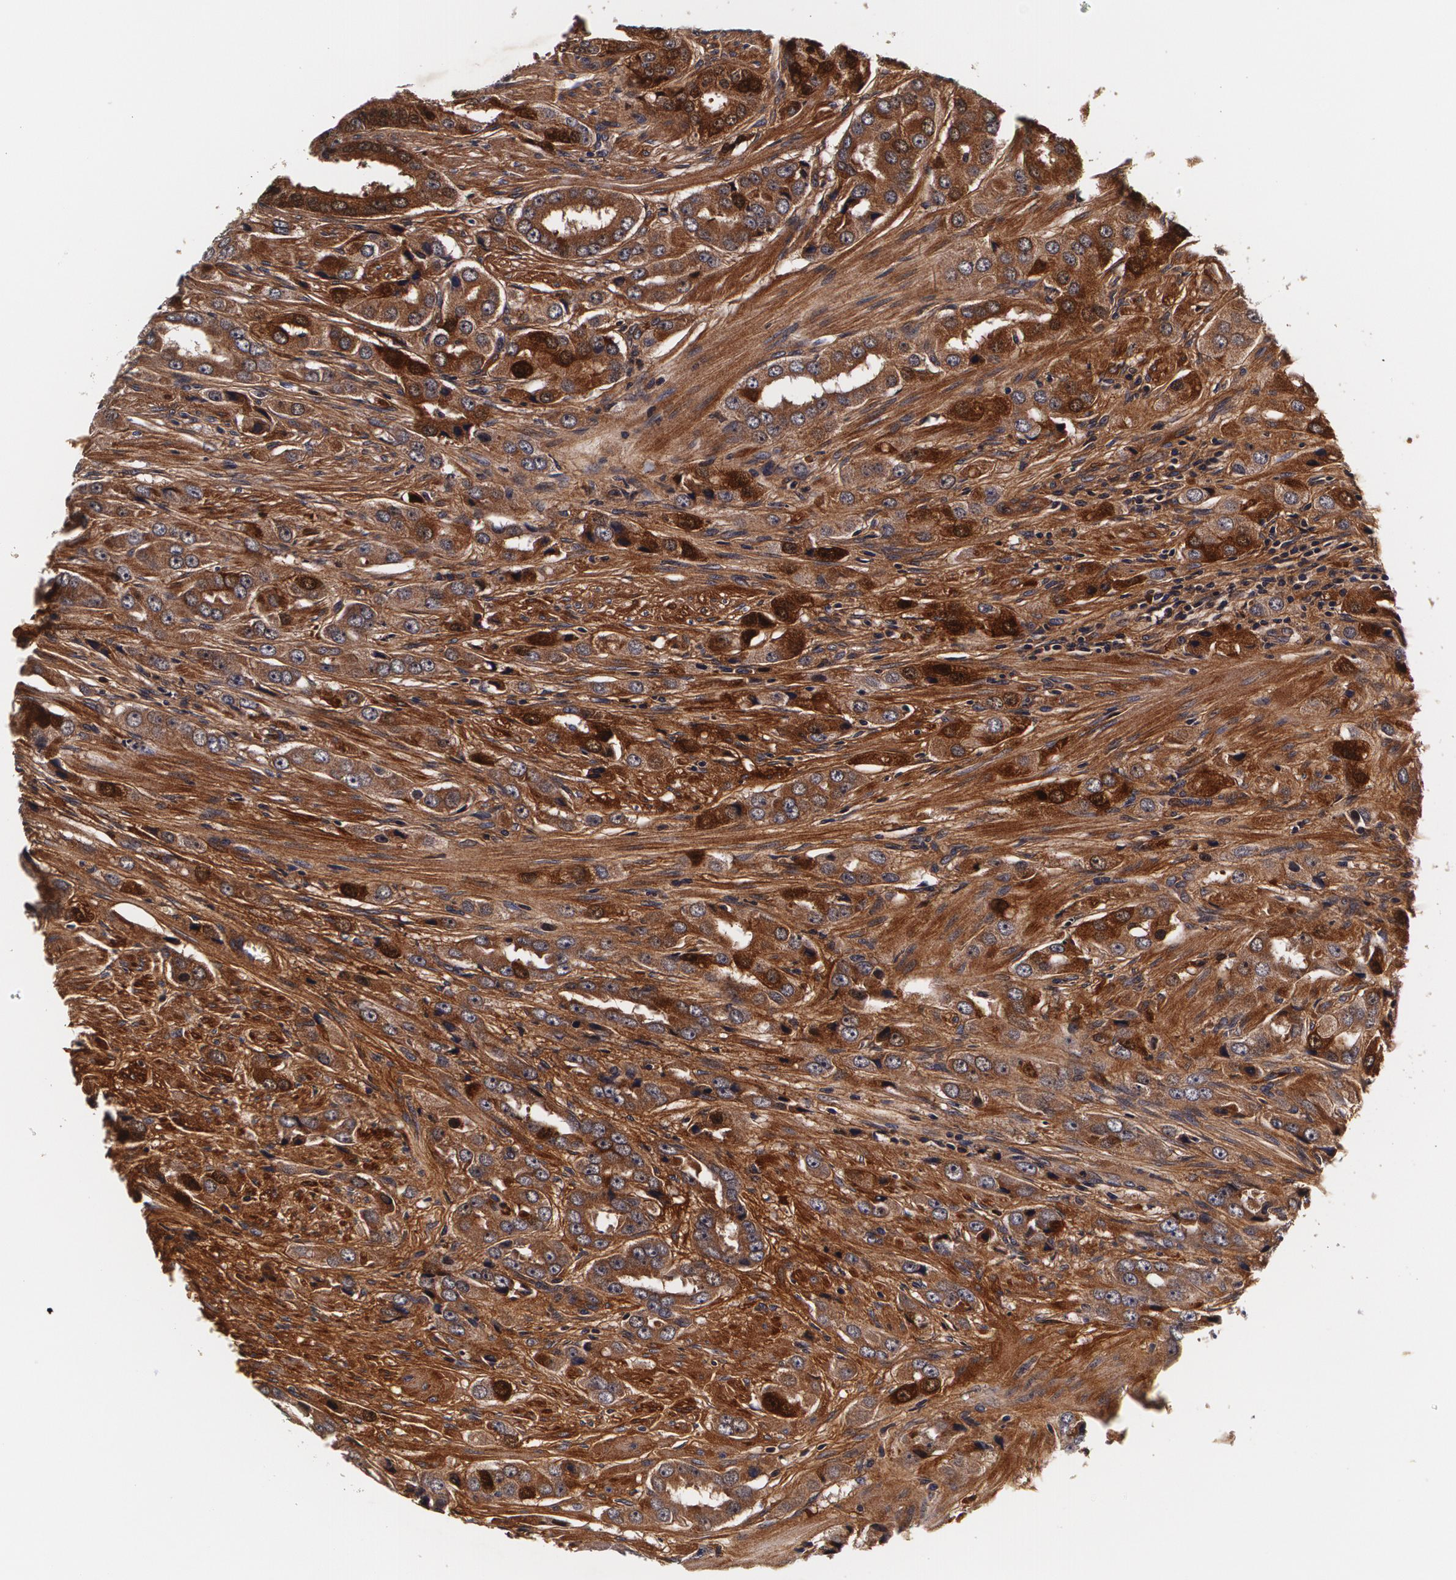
{"staining": {"intensity": "strong", "quantity": ">75%", "location": "cytoplasmic/membranous"}, "tissue": "prostate cancer", "cell_type": "Tumor cells", "image_type": "cancer", "snomed": [{"axis": "morphology", "description": "Adenocarcinoma, Medium grade"}, {"axis": "topography", "description": "Prostate"}], "caption": "Prostate cancer (medium-grade adenocarcinoma) was stained to show a protein in brown. There is high levels of strong cytoplasmic/membranous positivity in approximately >75% of tumor cells. (DAB IHC, brown staining for protein, blue staining for nuclei).", "gene": "TTR", "patient": {"sex": "male", "age": 53}}